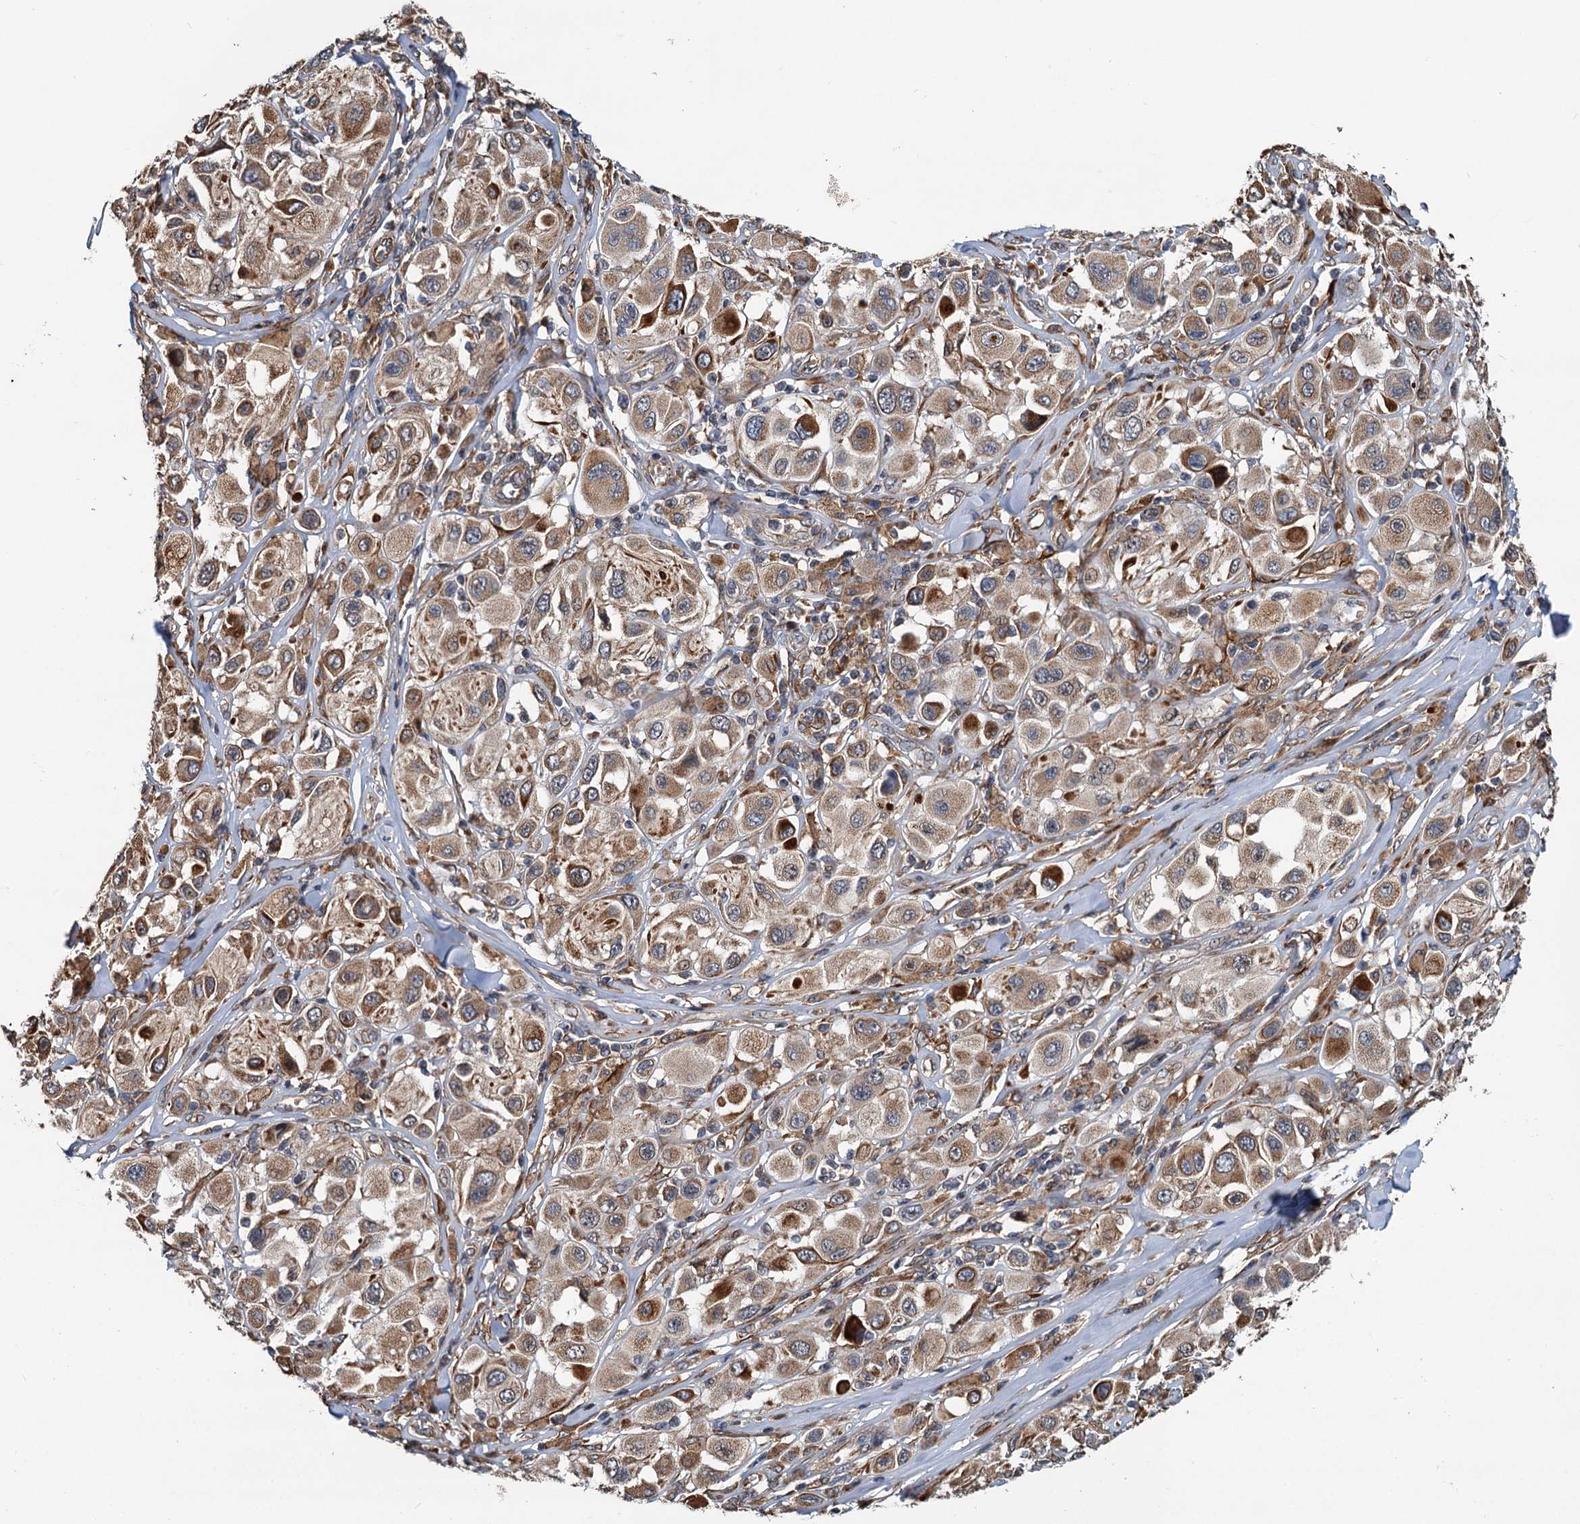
{"staining": {"intensity": "weak", "quantity": ">75%", "location": "cytoplasmic/membranous"}, "tissue": "melanoma", "cell_type": "Tumor cells", "image_type": "cancer", "snomed": [{"axis": "morphology", "description": "Malignant melanoma, Metastatic site"}, {"axis": "topography", "description": "Skin"}], "caption": "IHC micrograph of human malignant melanoma (metastatic site) stained for a protein (brown), which reveals low levels of weak cytoplasmic/membranous positivity in approximately >75% of tumor cells.", "gene": "LRRK2", "patient": {"sex": "male", "age": 41}}